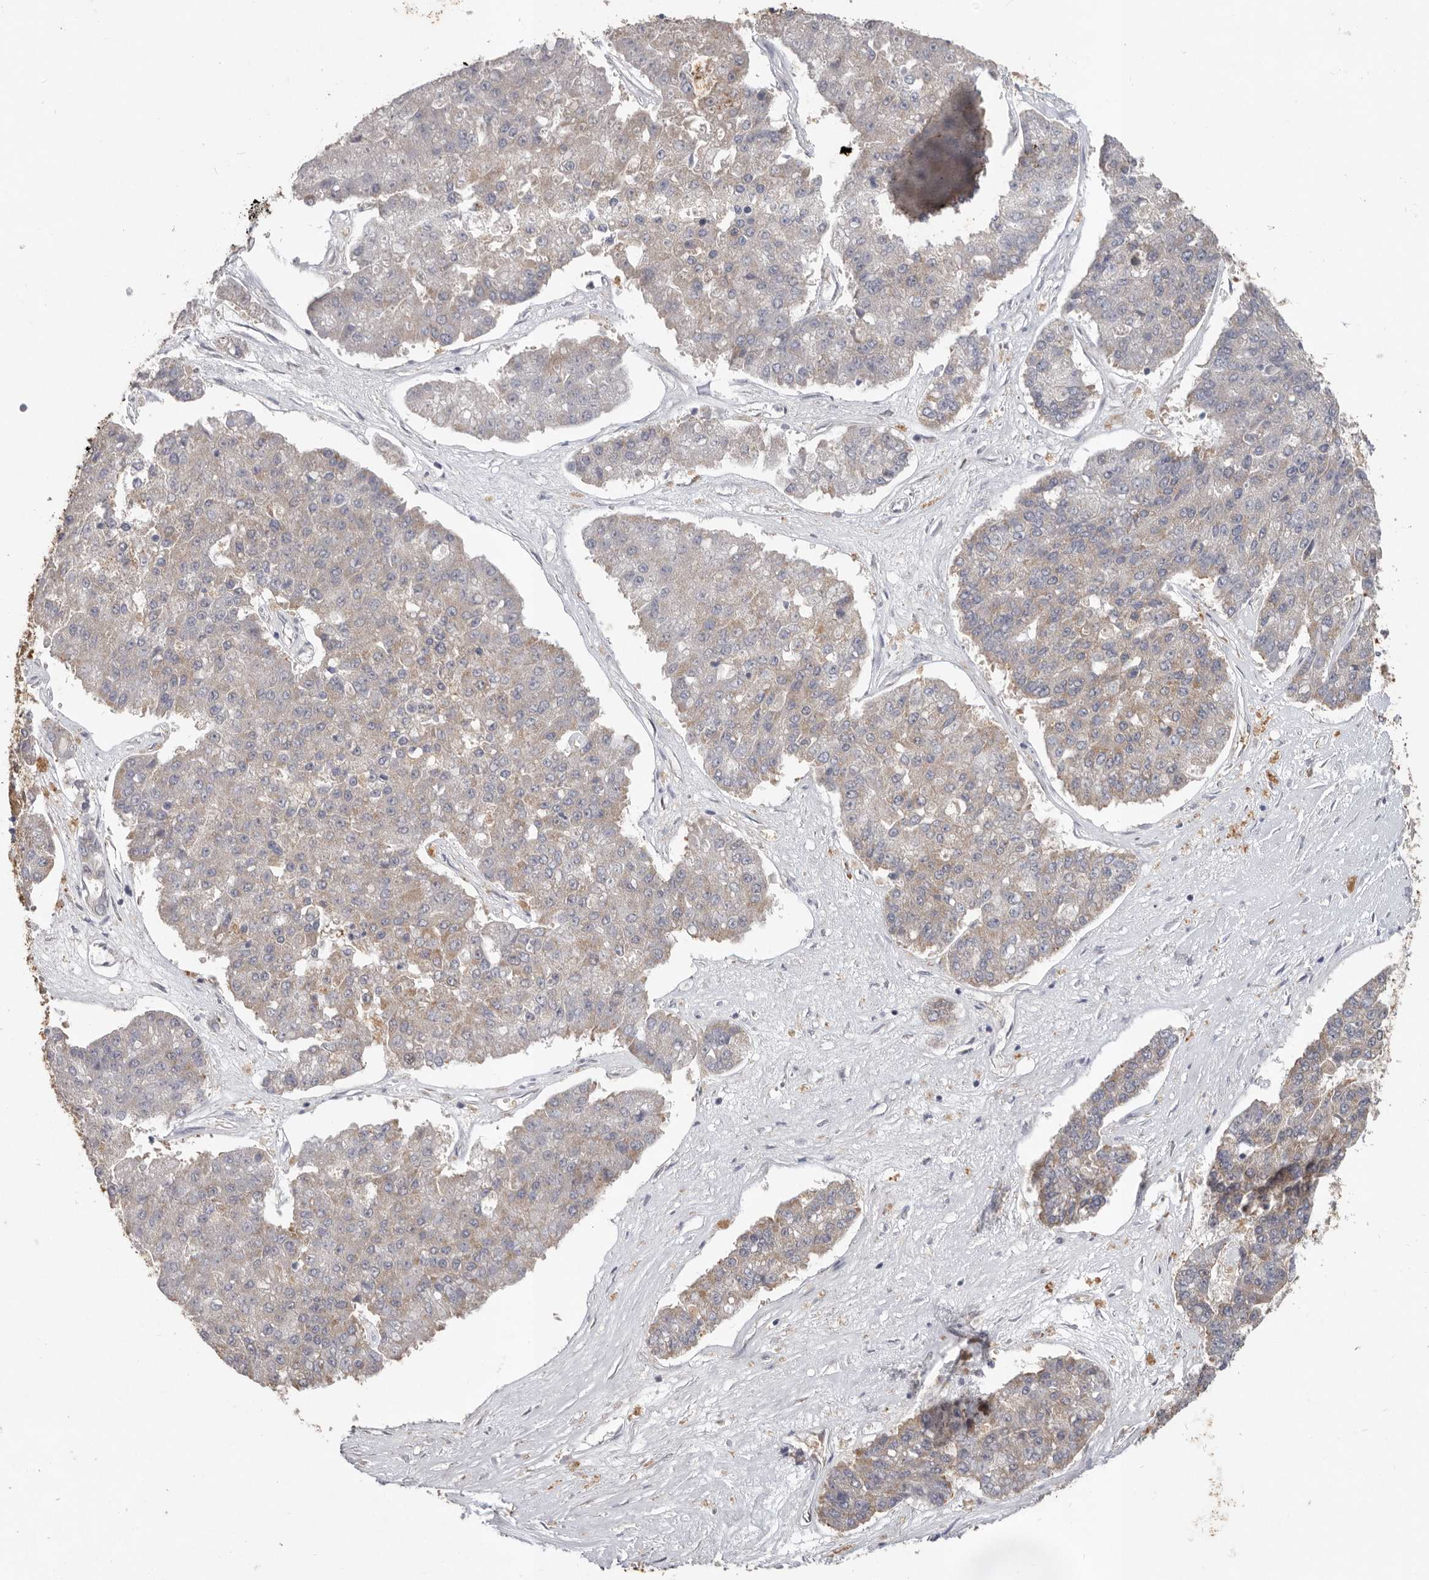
{"staining": {"intensity": "weak", "quantity": "25%-75%", "location": "cytoplasmic/membranous"}, "tissue": "pancreatic cancer", "cell_type": "Tumor cells", "image_type": "cancer", "snomed": [{"axis": "morphology", "description": "Adenocarcinoma, NOS"}, {"axis": "topography", "description": "Pancreas"}], "caption": "Weak cytoplasmic/membranous protein expression is appreciated in approximately 25%-75% of tumor cells in pancreatic cancer (adenocarcinoma). The staining was performed using DAB, with brown indicating positive protein expression. Nuclei are stained blue with hematoxylin.", "gene": "WDR77", "patient": {"sex": "male", "age": 50}}